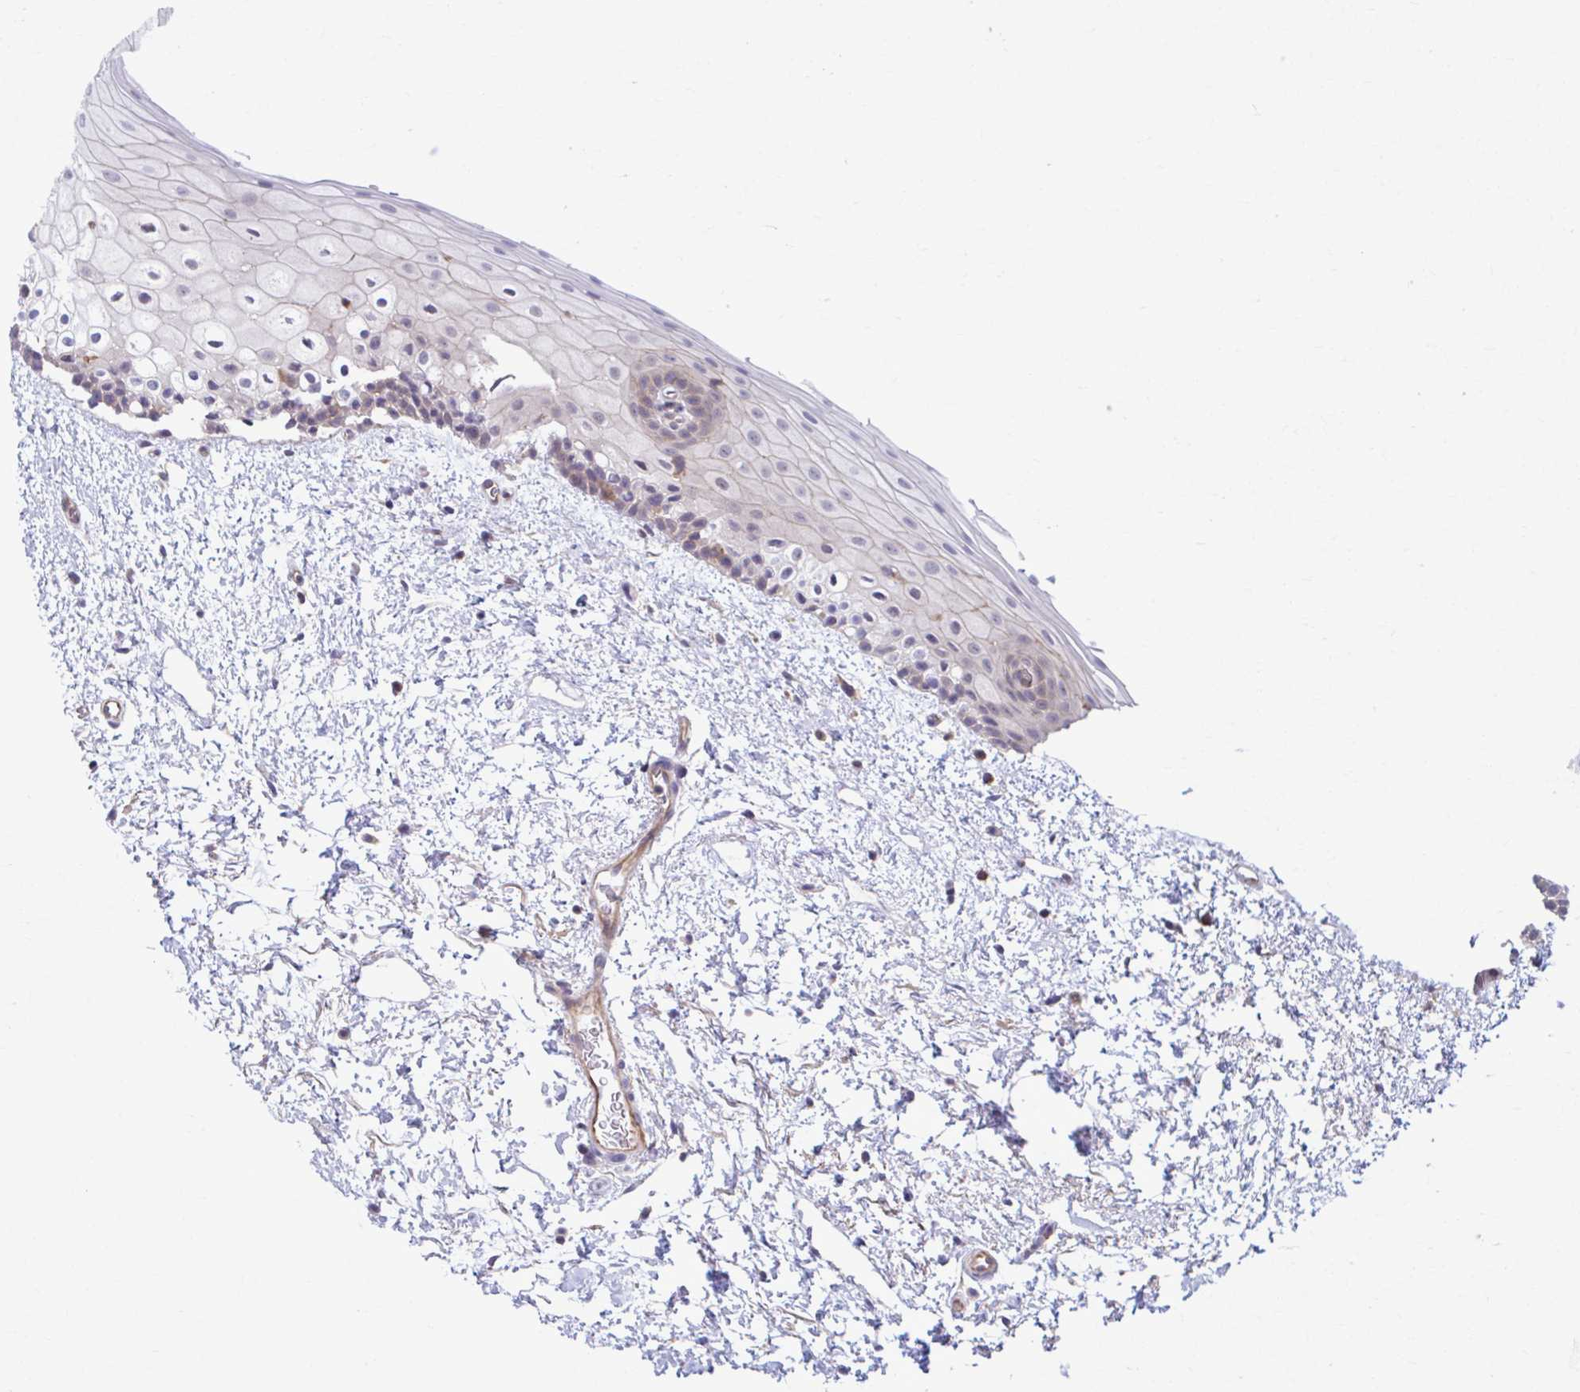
{"staining": {"intensity": "weak", "quantity": "<25%", "location": "cytoplasmic/membranous"}, "tissue": "oral mucosa", "cell_type": "Squamous epithelial cells", "image_type": "normal", "snomed": [{"axis": "morphology", "description": "Normal tissue, NOS"}, {"axis": "topography", "description": "Oral tissue"}], "caption": "High power microscopy photomicrograph of an immunohistochemistry photomicrograph of unremarkable oral mucosa, revealing no significant expression in squamous epithelial cells. The staining was performed using DAB (3,3'-diaminobenzidine) to visualize the protein expression in brown, while the nuclei were stained in blue with hematoxylin (Magnification: 20x).", "gene": "ADAT3", "patient": {"sex": "female", "age": 82}}